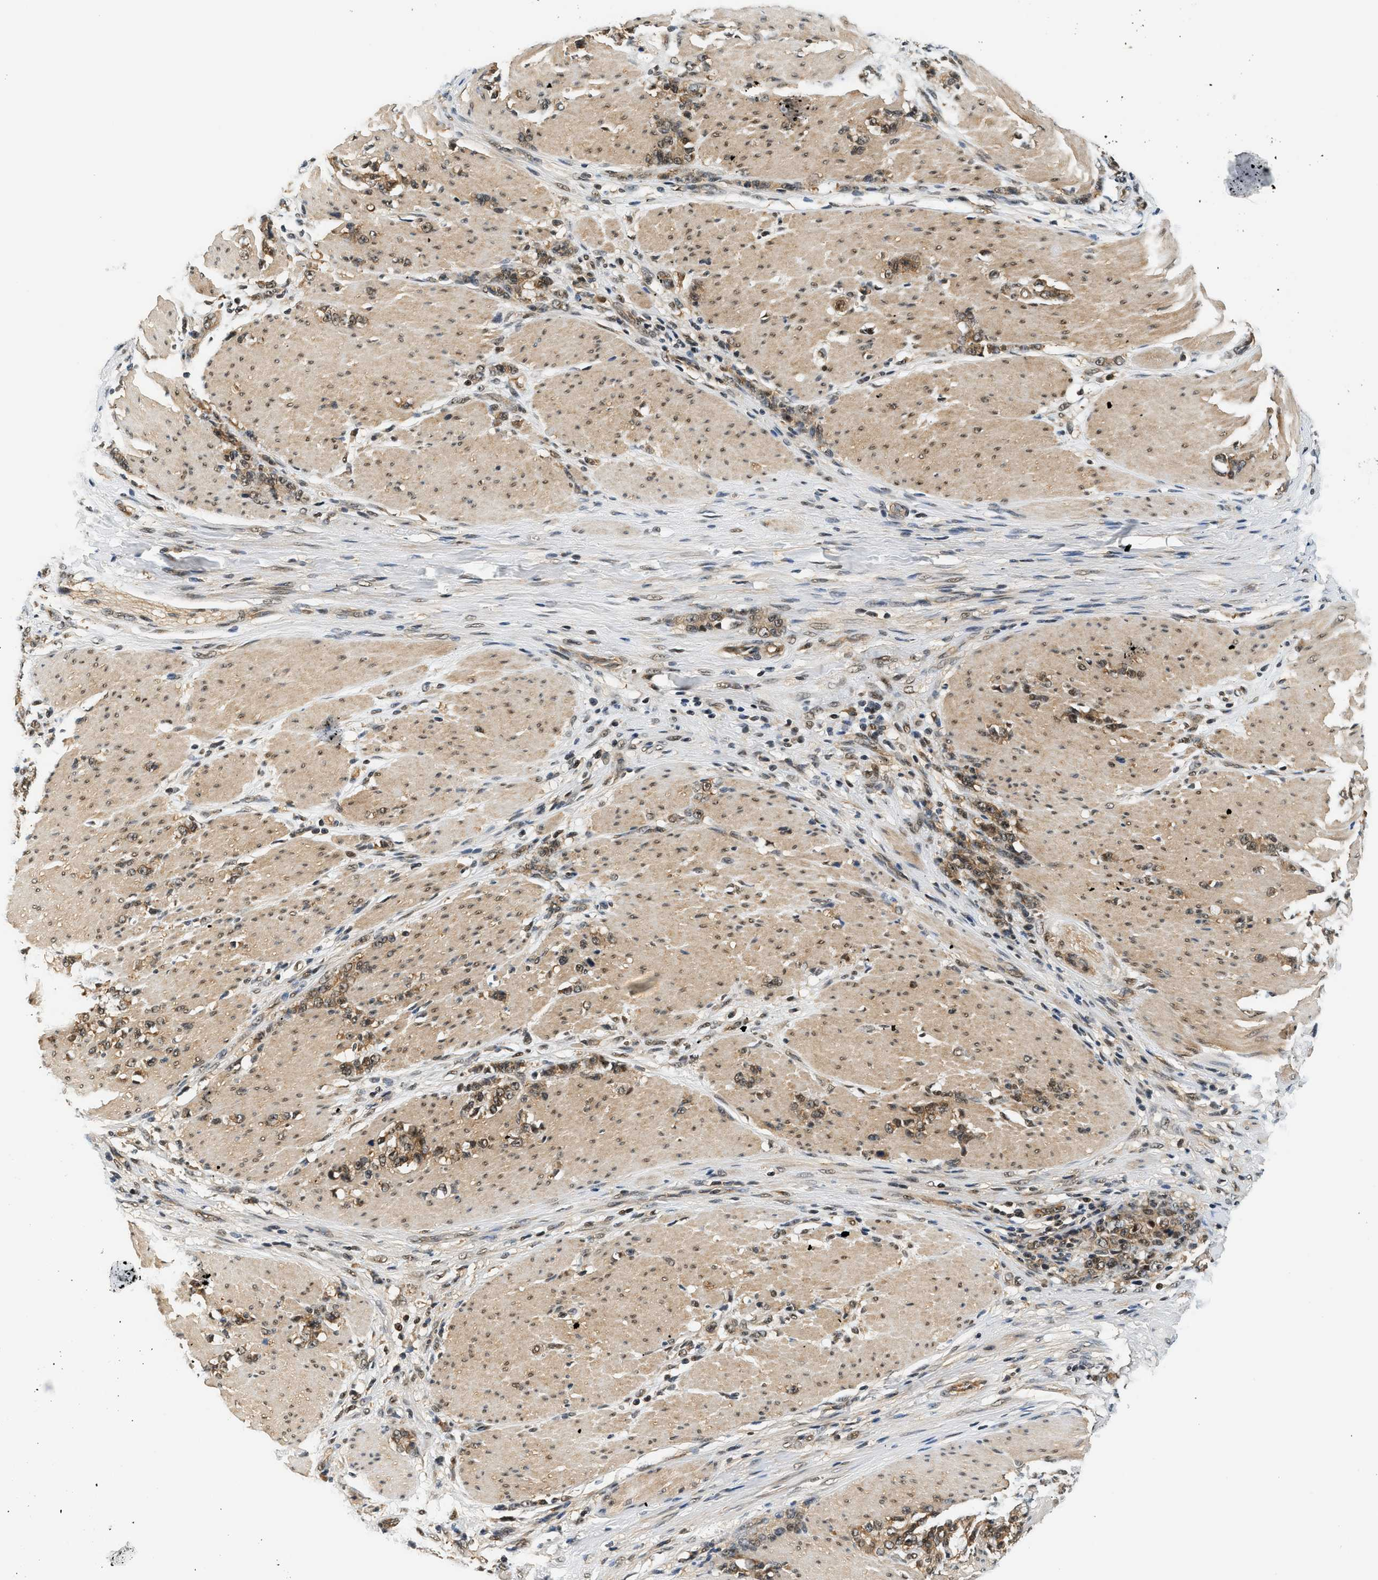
{"staining": {"intensity": "moderate", "quantity": ">75%", "location": "cytoplasmic/membranous"}, "tissue": "stomach cancer", "cell_type": "Tumor cells", "image_type": "cancer", "snomed": [{"axis": "morphology", "description": "Adenocarcinoma, NOS"}, {"axis": "topography", "description": "Stomach, lower"}], "caption": "Human stomach cancer (adenocarcinoma) stained with a protein marker reveals moderate staining in tumor cells.", "gene": "PSMD3", "patient": {"sex": "male", "age": 88}}